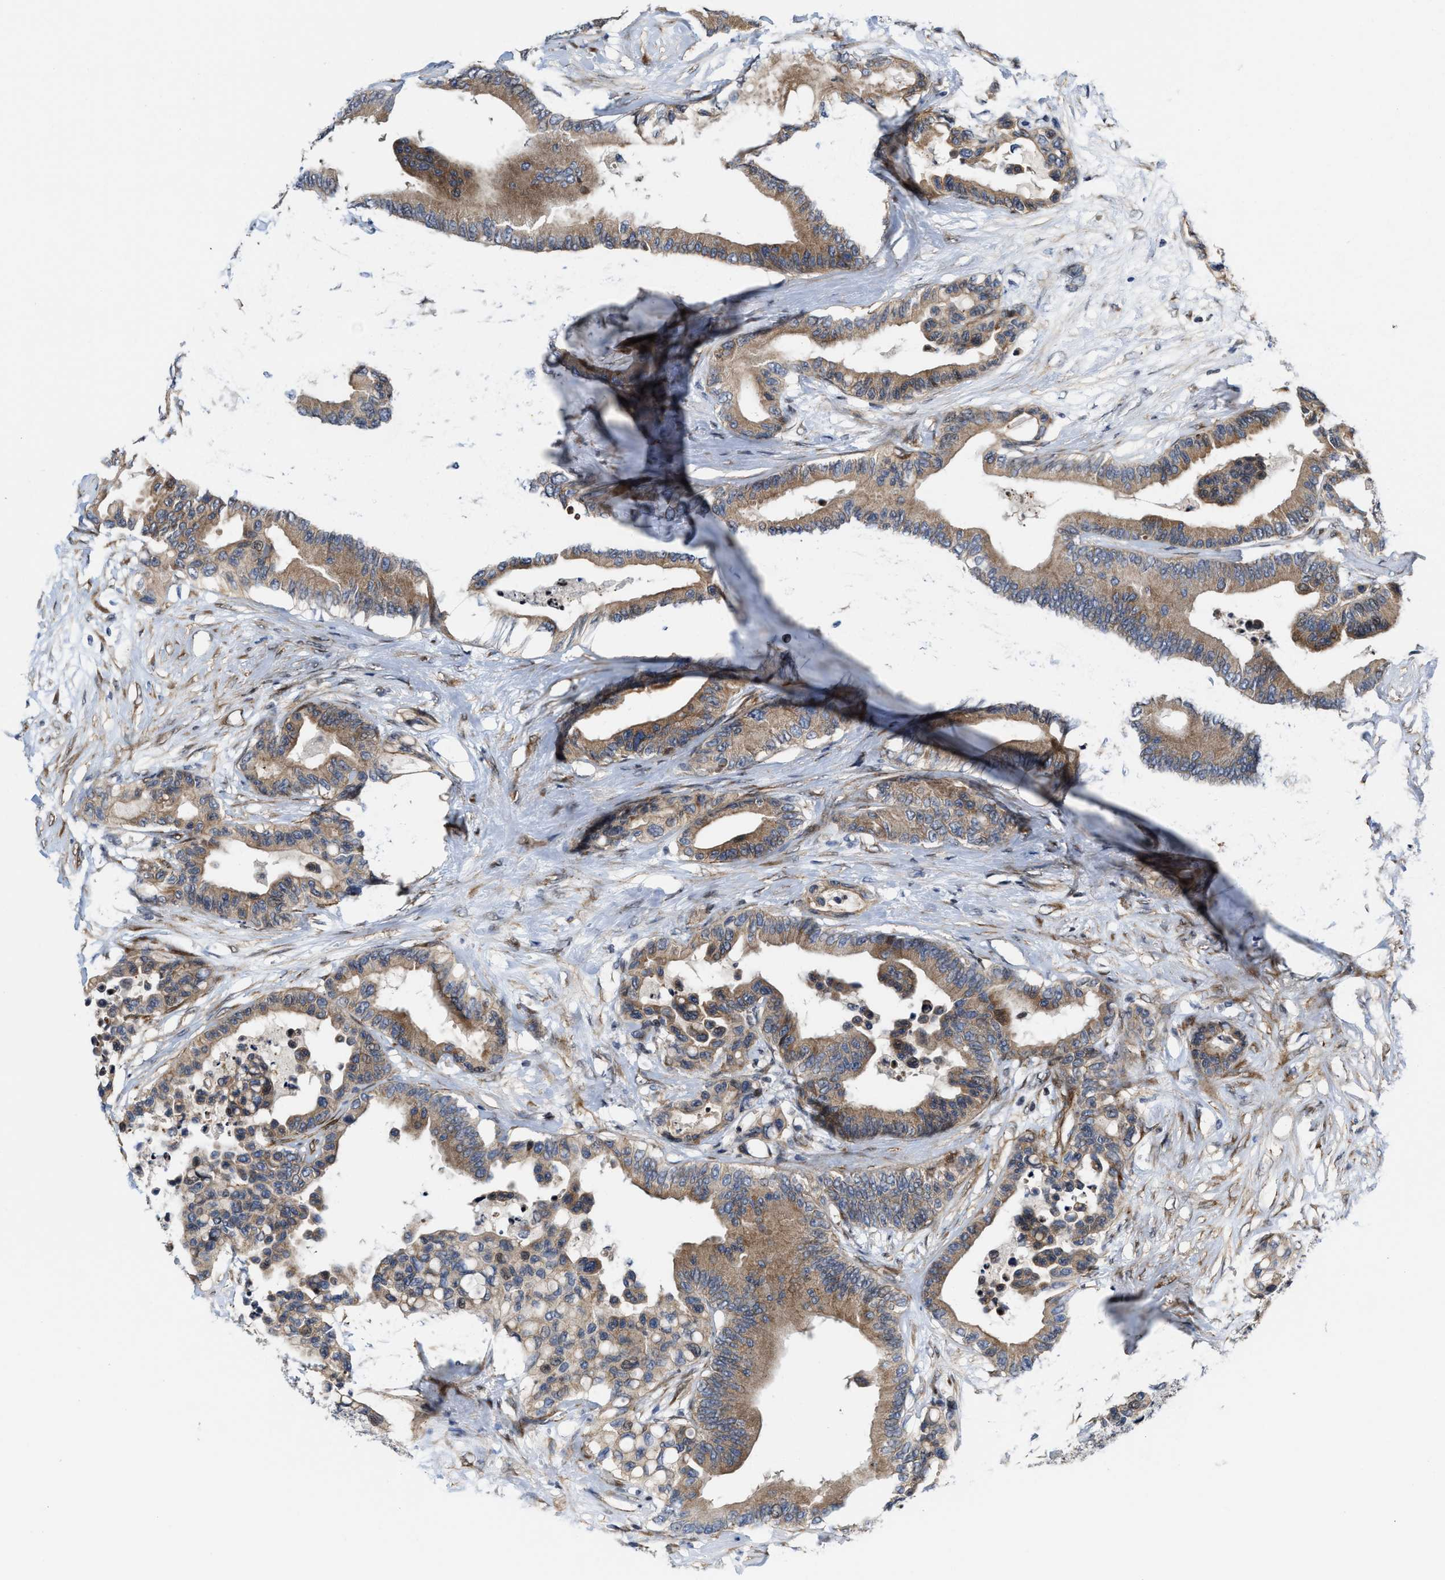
{"staining": {"intensity": "moderate", "quantity": ">75%", "location": "cytoplasmic/membranous"}, "tissue": "colorectal cancer", "cell_type": "Tumor cells", "image_type": "cancer", "snomed": [{"axis": "morphology", "description": "Adenocarcinoma, NOS"}, {"axis": "topography", "description": "Colon"}], "caption": "Protein staining of colorectal adenocarcinoma tissue reveals moderate cytoplasmic/membranous positivity in about >75% of tumor cells.", "gene": "TGFB1I1", "patient": {"sex": "male", "age": 82}}